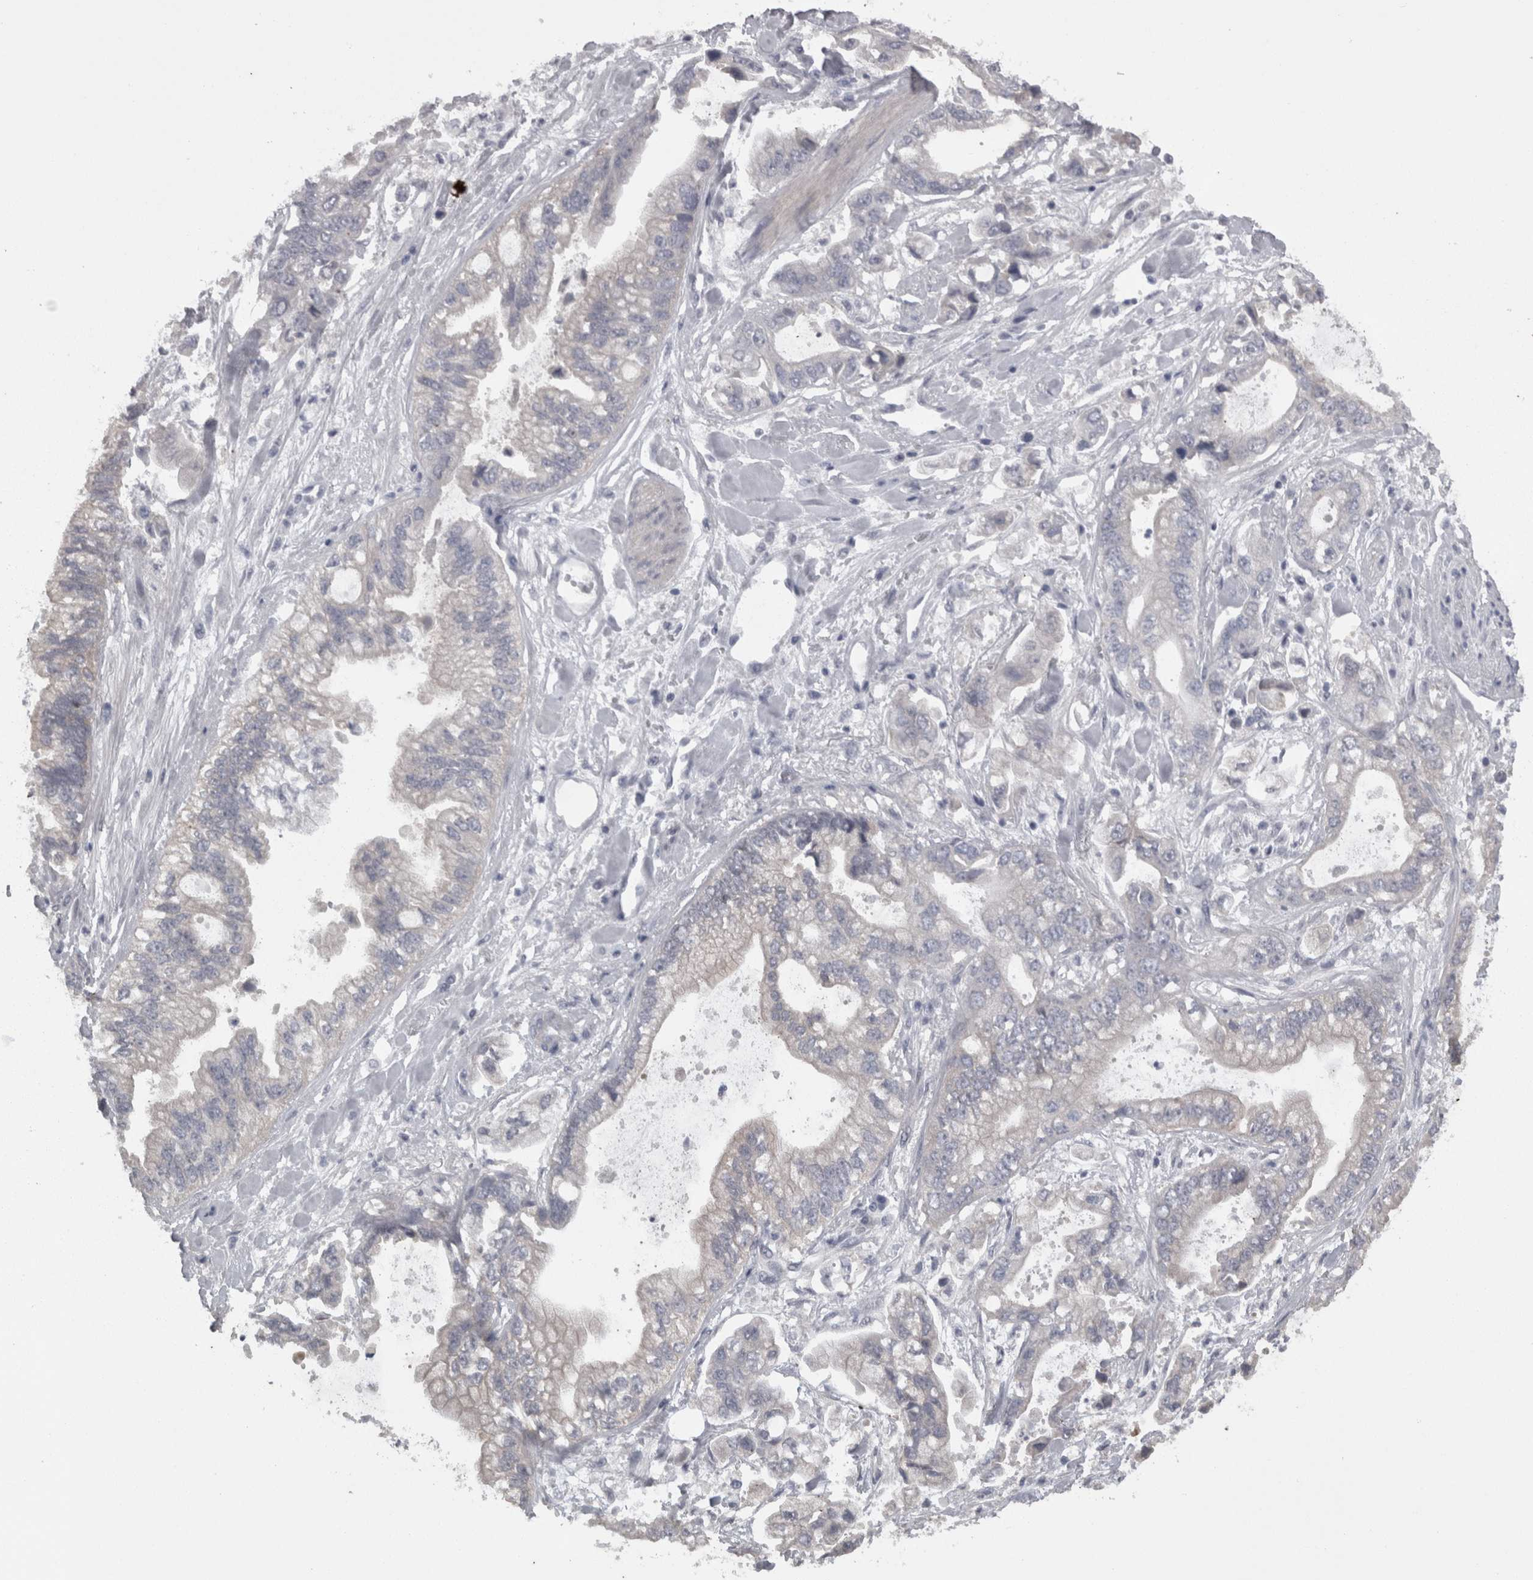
{"staining": {"intensity": "negative", "quantity": "none", "location": "none"}, "tissue": "stomach cancer", "cell_type": "Tumor cells", "image_type": "cancer", "snomed": [{"axis": "morphology", "description": "Normal tissue, NOS"}, {"axis": "morphology", "description": "Adenocarcinoma, NOS"}, {"axis": "topography", "description": "Stomach"}], "caption": "Immunohistochemistry photomicrograph of adenocarcinoma (stomach) stained for a protein (brown), which displays no positivity in tumor cells.", "gene": "CAMK2D", "patient": {"sex": "male", "age": 62}}